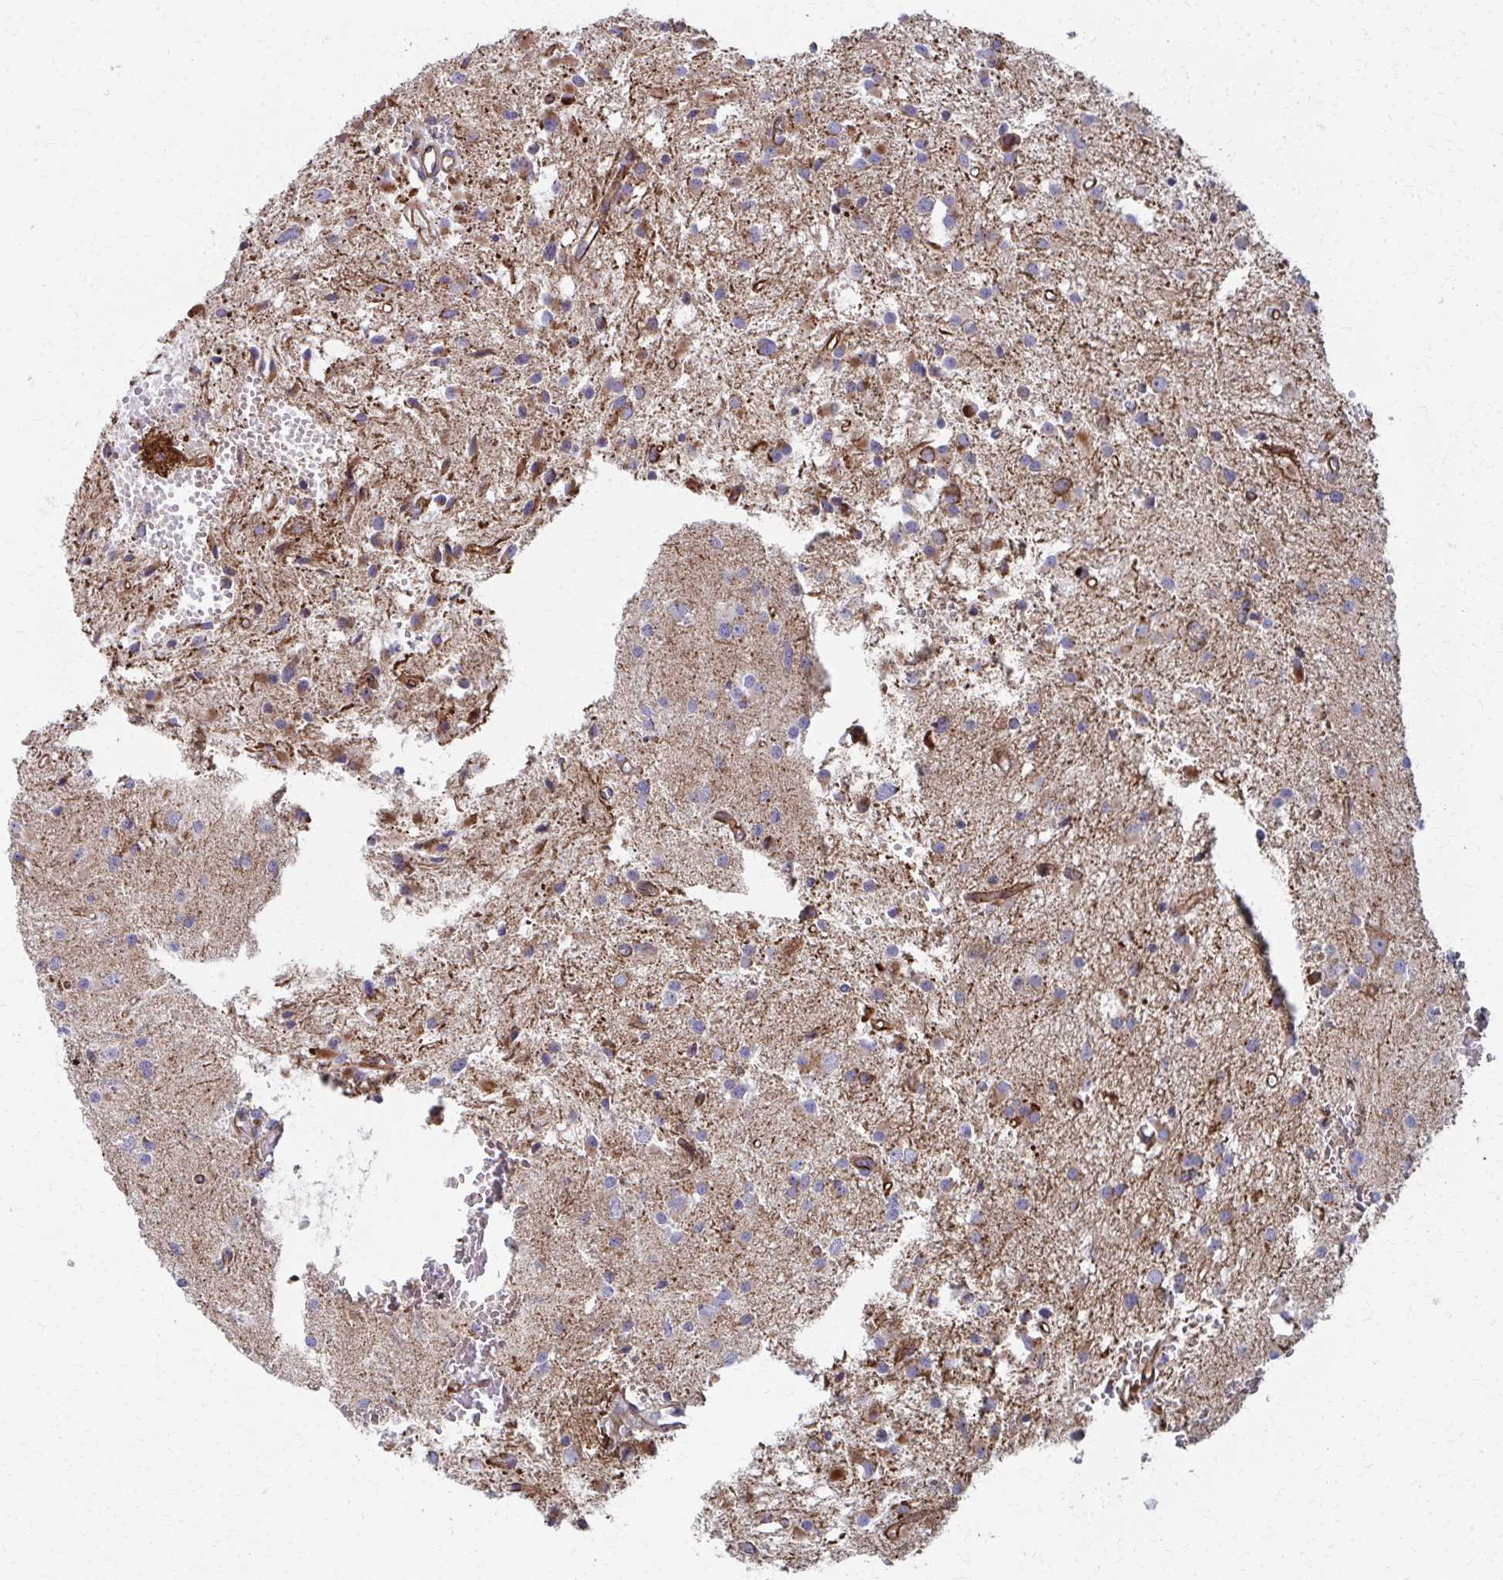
{"staining": {"intensity": "moderate", "quantity": "<25%", "location": "cytoplasmic/membranous"}, "tissue": "glioma", "cell_type": "Tumor cells", "image_type": "cancer", "snomed": [{"axis": "morphology", "description": "Glioma, malignant, High grade"}, {"axis": "topography", "description": "Brain"}], "caption": "Moderate cytoplasmic/membranous staining for a protein is identified in about <25% of tumor cells of glioma using IHC.", "gene": "FAHD1", "patient": {"sex": "male", "age": 54}}